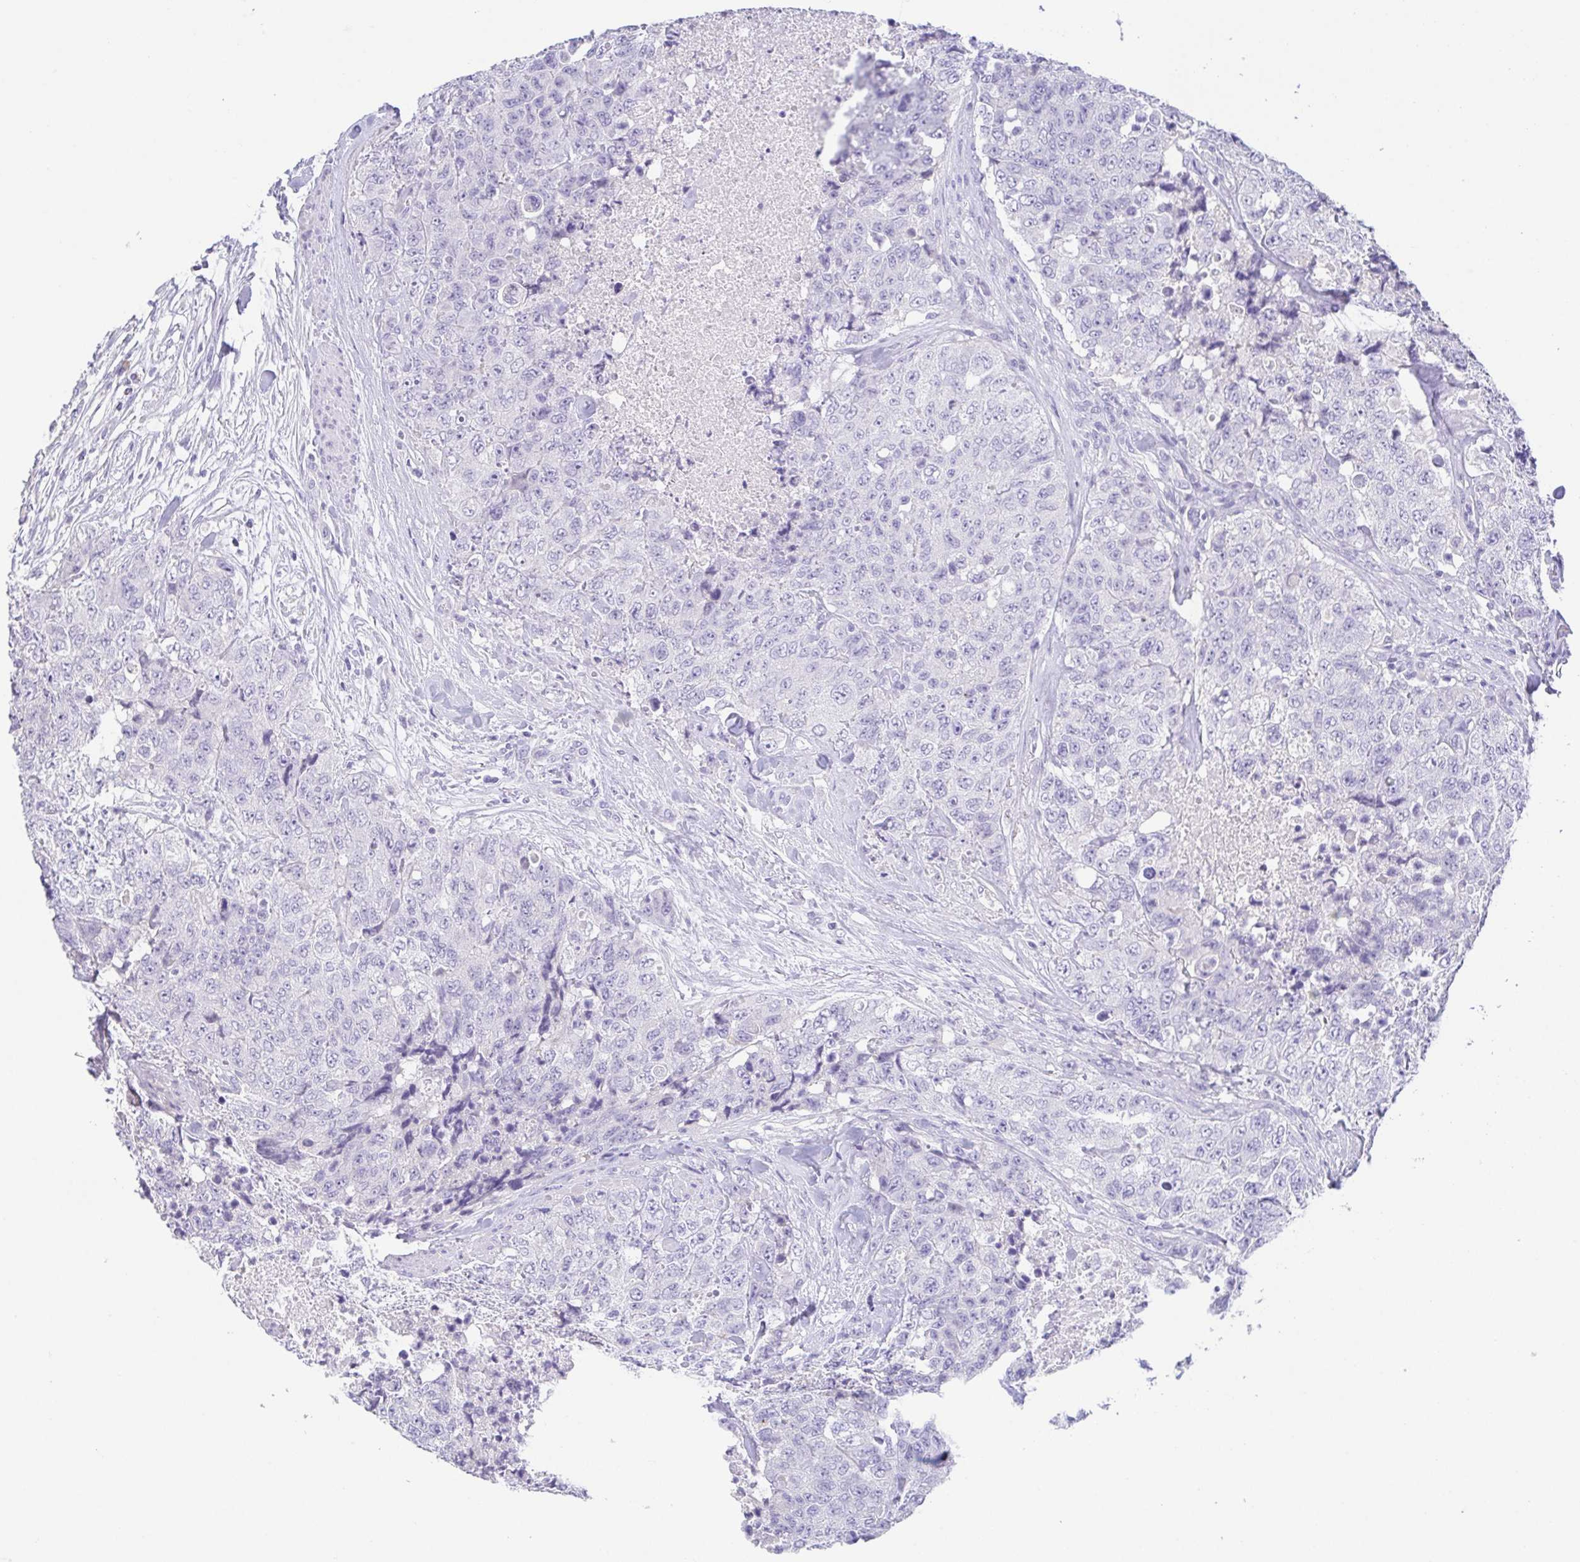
{"staining": {"intensity": "negative", "quantity": "none", "location": "none"}, "tissue": "urothelial cancer", "cell_type": "Tumor cells", "image_type": "cancer", "snomed": [{"axis": "morphology", "description": "Urothelial carcinoma, High grade"}, {"axis": "topography", "description": "Urinary bladder"}], "caption": "High power microscopy histopathology image of an IHC micrograph of high-grade urothelial carcinoma, revealing no significant staining in tumor cells. (Brightfield microscopy of DAB (3,3'-diaminobenzidine) immunohistochemistry at high magnification).", "gene": "HAPLN2", "patient": {"sex": "female", "age": 78}}